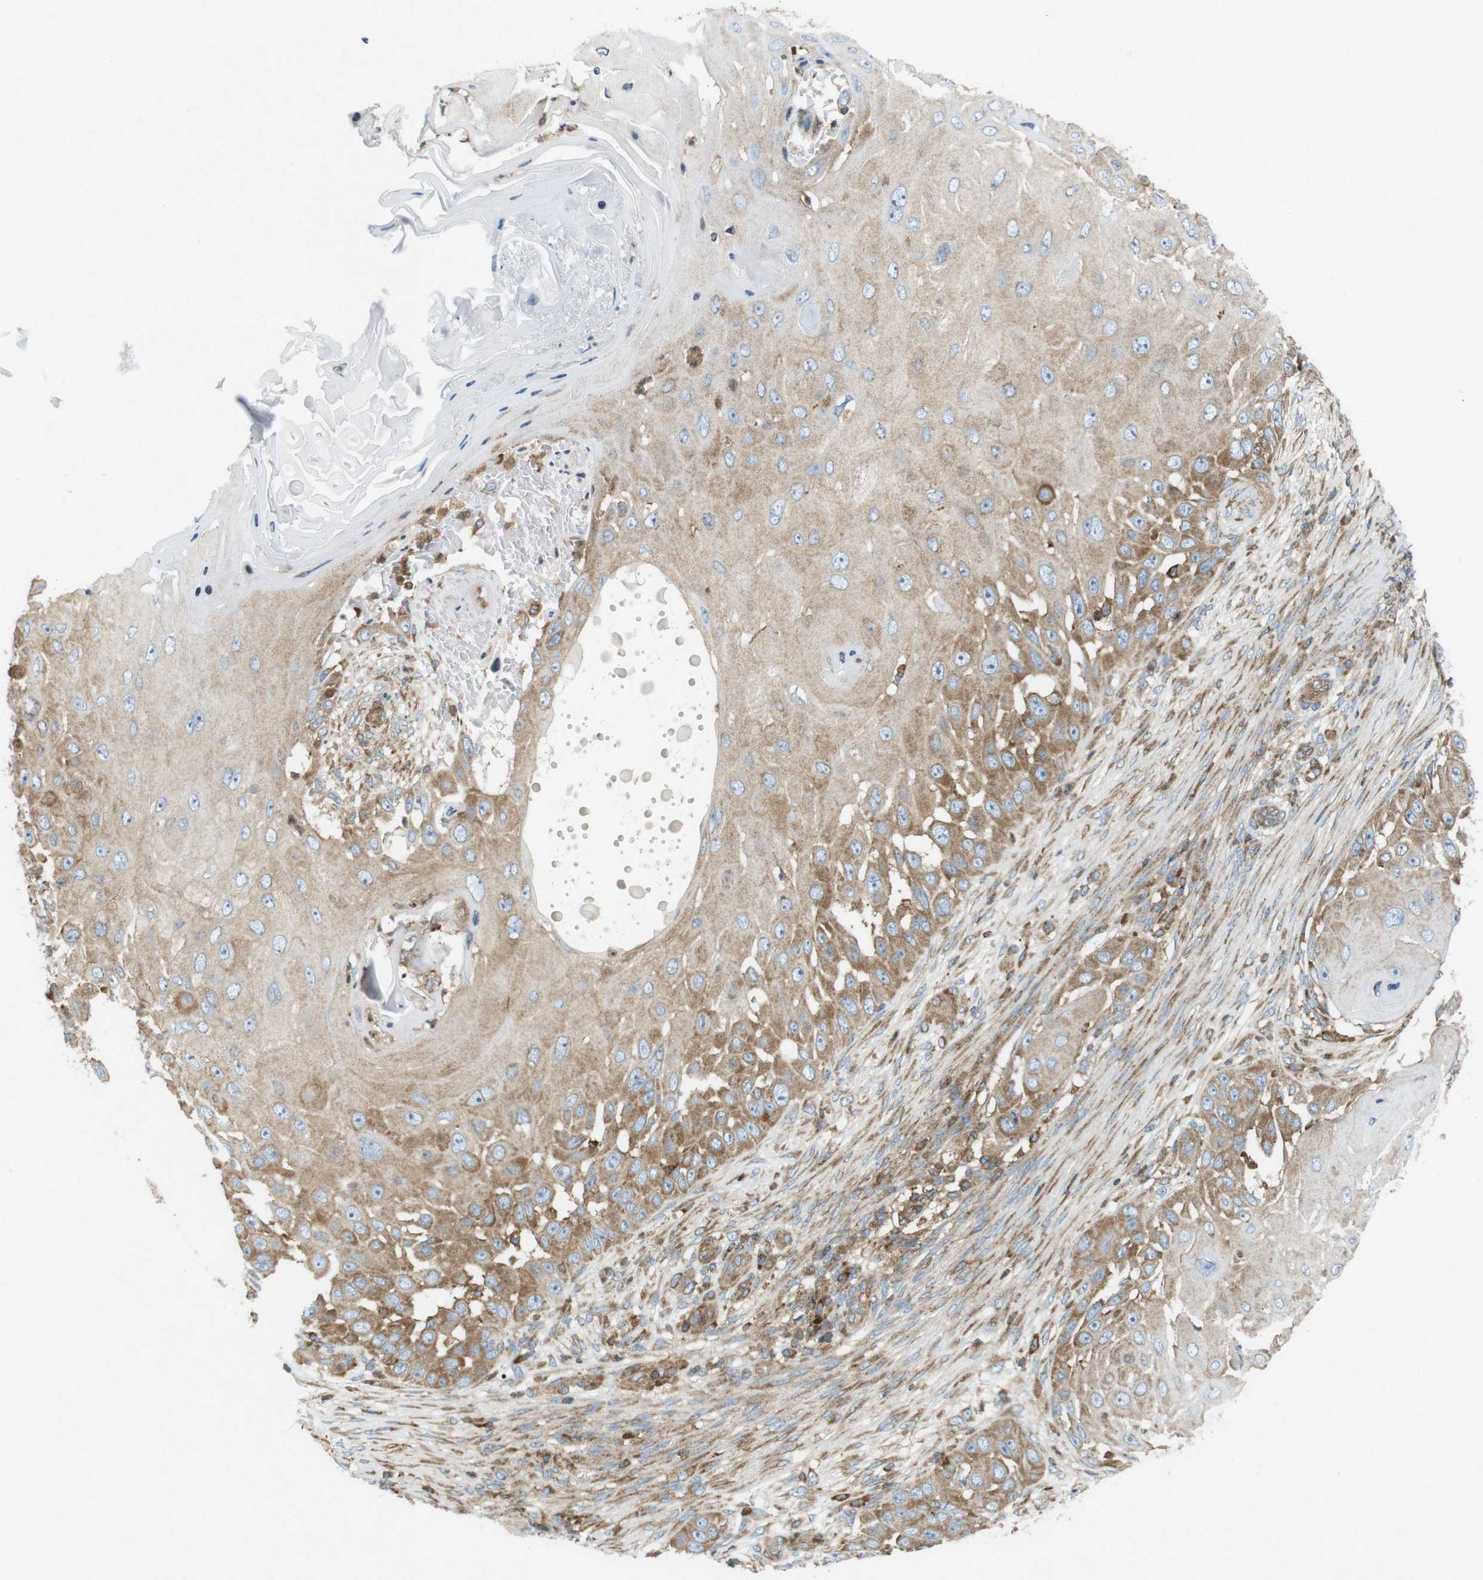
{"staining": {"intensity": "moderate", "quantity": "25%-75%", "location": "cytoplasmic/membranous"}, "tissue": "skin cancer", "cell_type": "Tumor cells", "image_type": "cancer", "snomed": [{"axis": "morphology", "description": "Squamous cell carcinoma, NOS"}, {"axis": "topography", "description": "Skin"}], "caption": "Brown immunohistochemical staining in human skin squamous cell carcinoma exhibits moderate cytoplasmic/membranous positivity in approximately 25%-75% of tumor cells. The protein of interest is shown in brown color, while the nuclei are stained blue.", "gene": "FLII", "patient": {"sex": "female", "age": 44}}